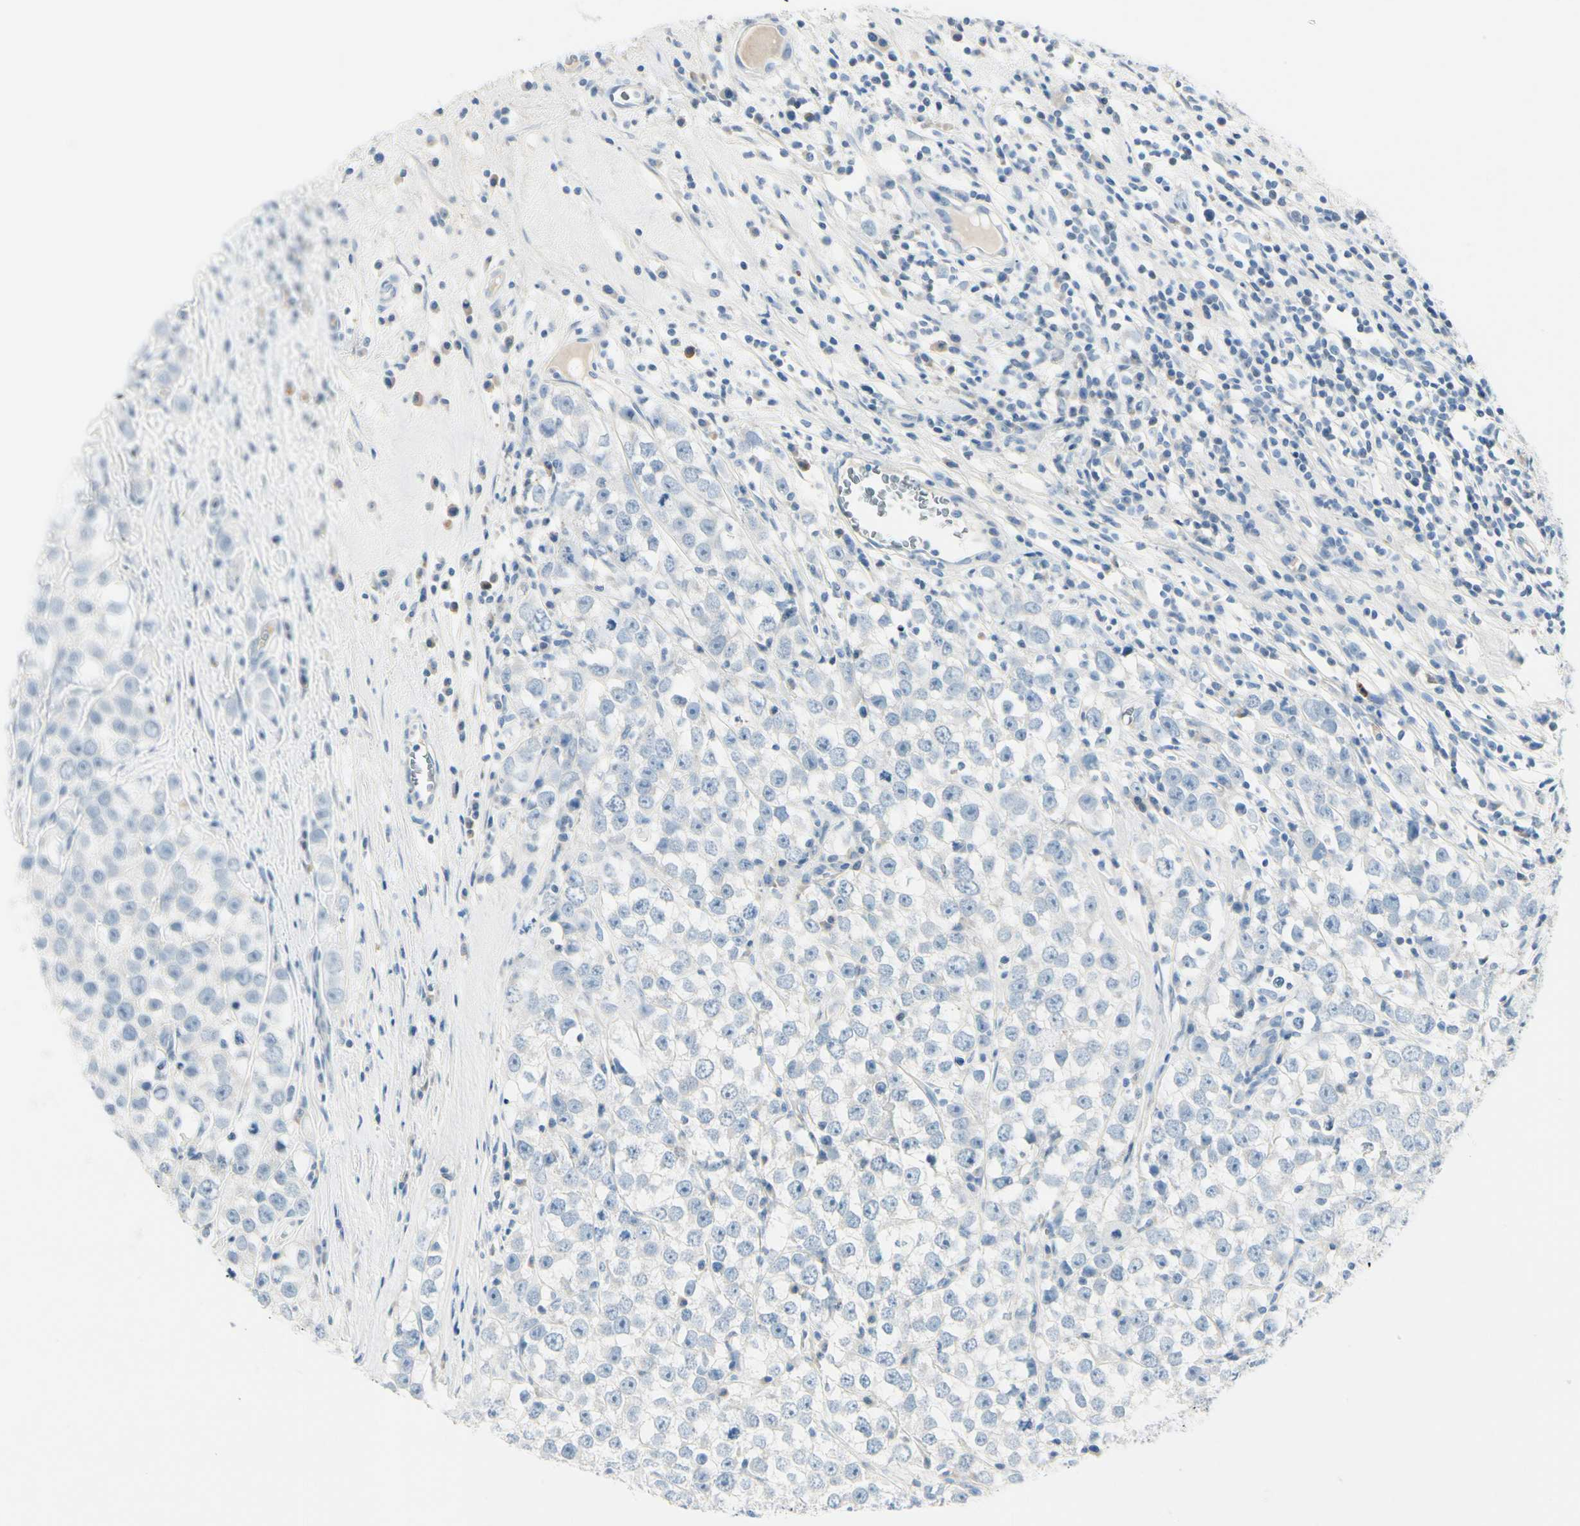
{"staining": {"intensity": "negative", "quantity": "none", "location": "none"}, "tissue": "testis cancer", "cell_type": "Tumor cells", "image_type": "cancer", "snomed": [{"axis": "morphology", "description": "Seminoma, NOS"}, {"axis": "morphology", "description": "Carcinoma, Embryonal, NOS"}, {"axis": "topography", "description": "Testis"}], "caption": "Immunohistochemistry (IHC) image of testis cancer (seminoma) stained for a protein (brown), which reveals no expression in tumor cells.", "gene": "PEBP1", "patient": {"sex": "male", "age": 52}}